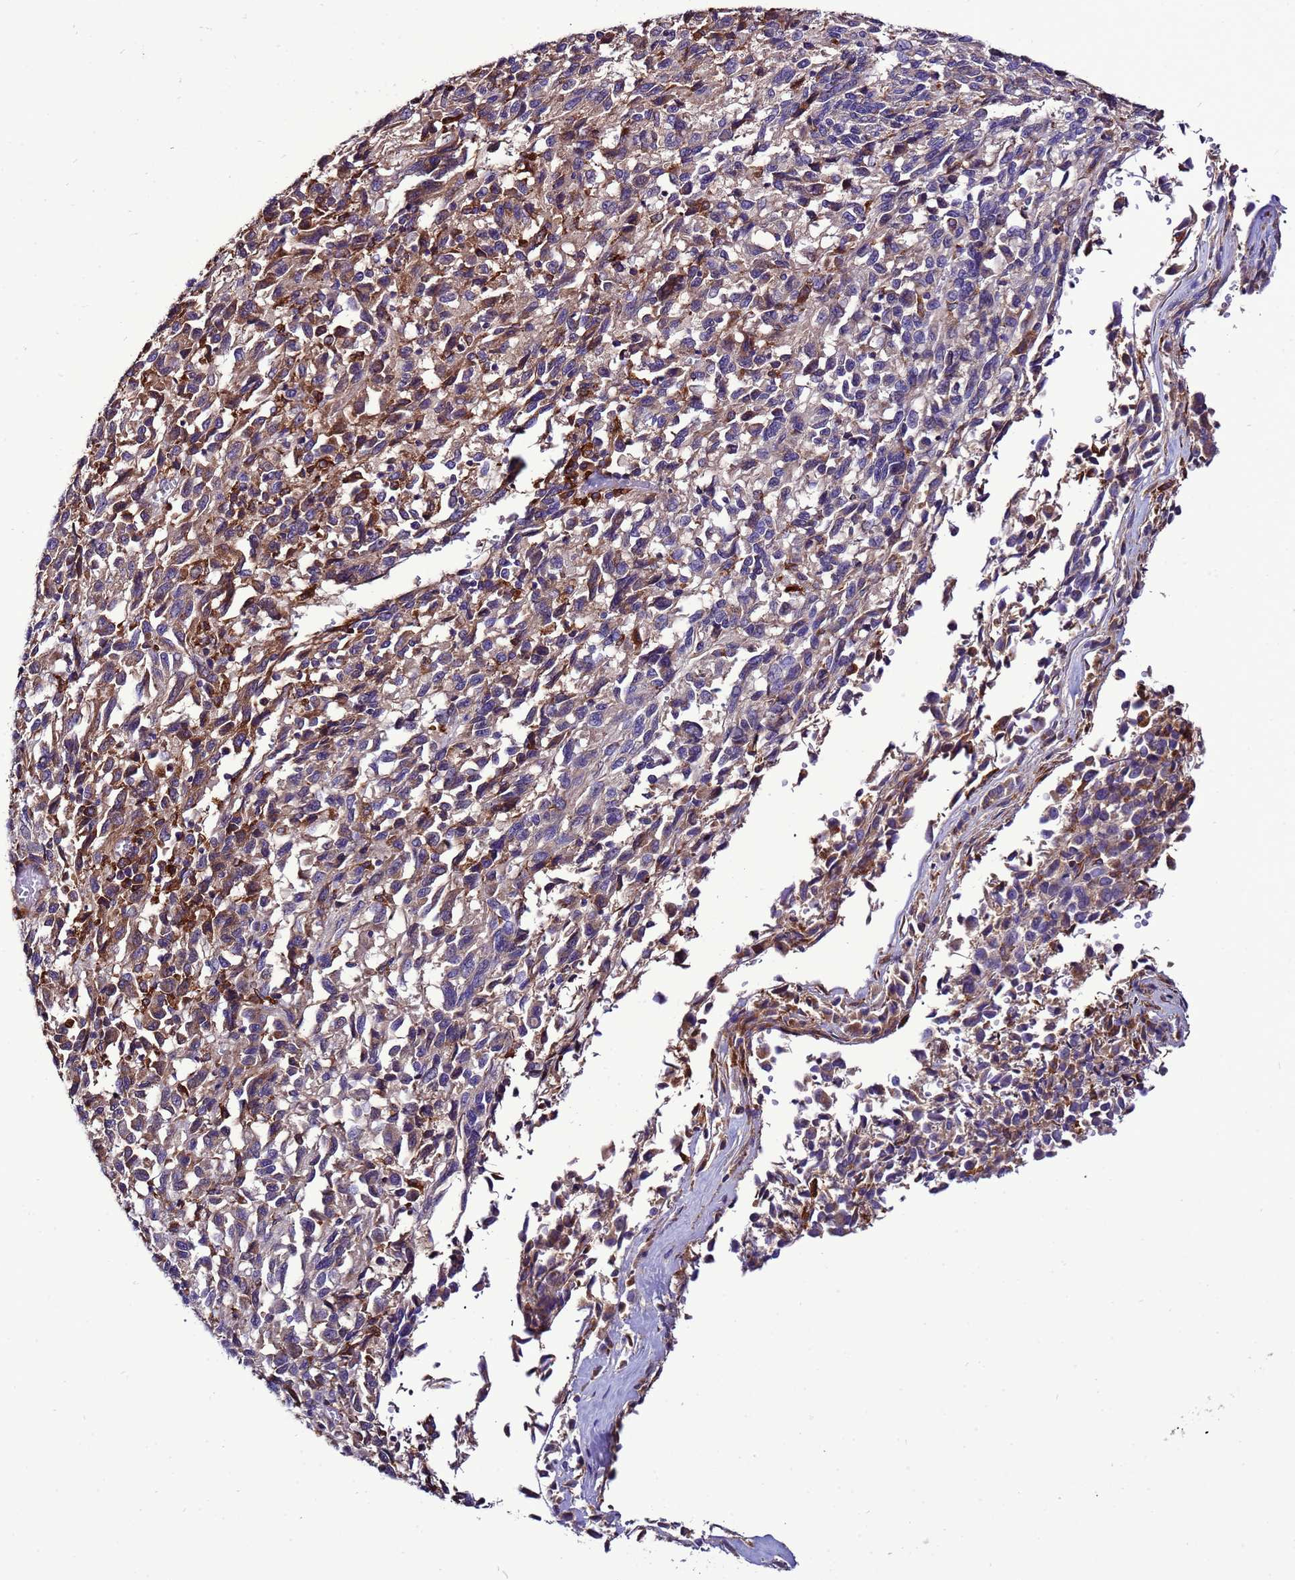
{"staining": {"intensity": "weak", "quantity": "25%-75%", "location": "cytoplasmic/membranous"}, "tissue": "melanoma", "cell_type": "Tumor cells", "image_type": "cancer", "snomed": [{"axis": "morphology", "description": "Malignant melanoma, Metastatic site"}, {"axis": "topography", "description": "Lung"}], "caption": "Protein staining of melanoma tissue displays weak cytoplasmic/membranous expression in approximately 25%-75% of tumor cells.", "gene": "ANTKMT", "patient": {"sex": "male", "age": 64}}